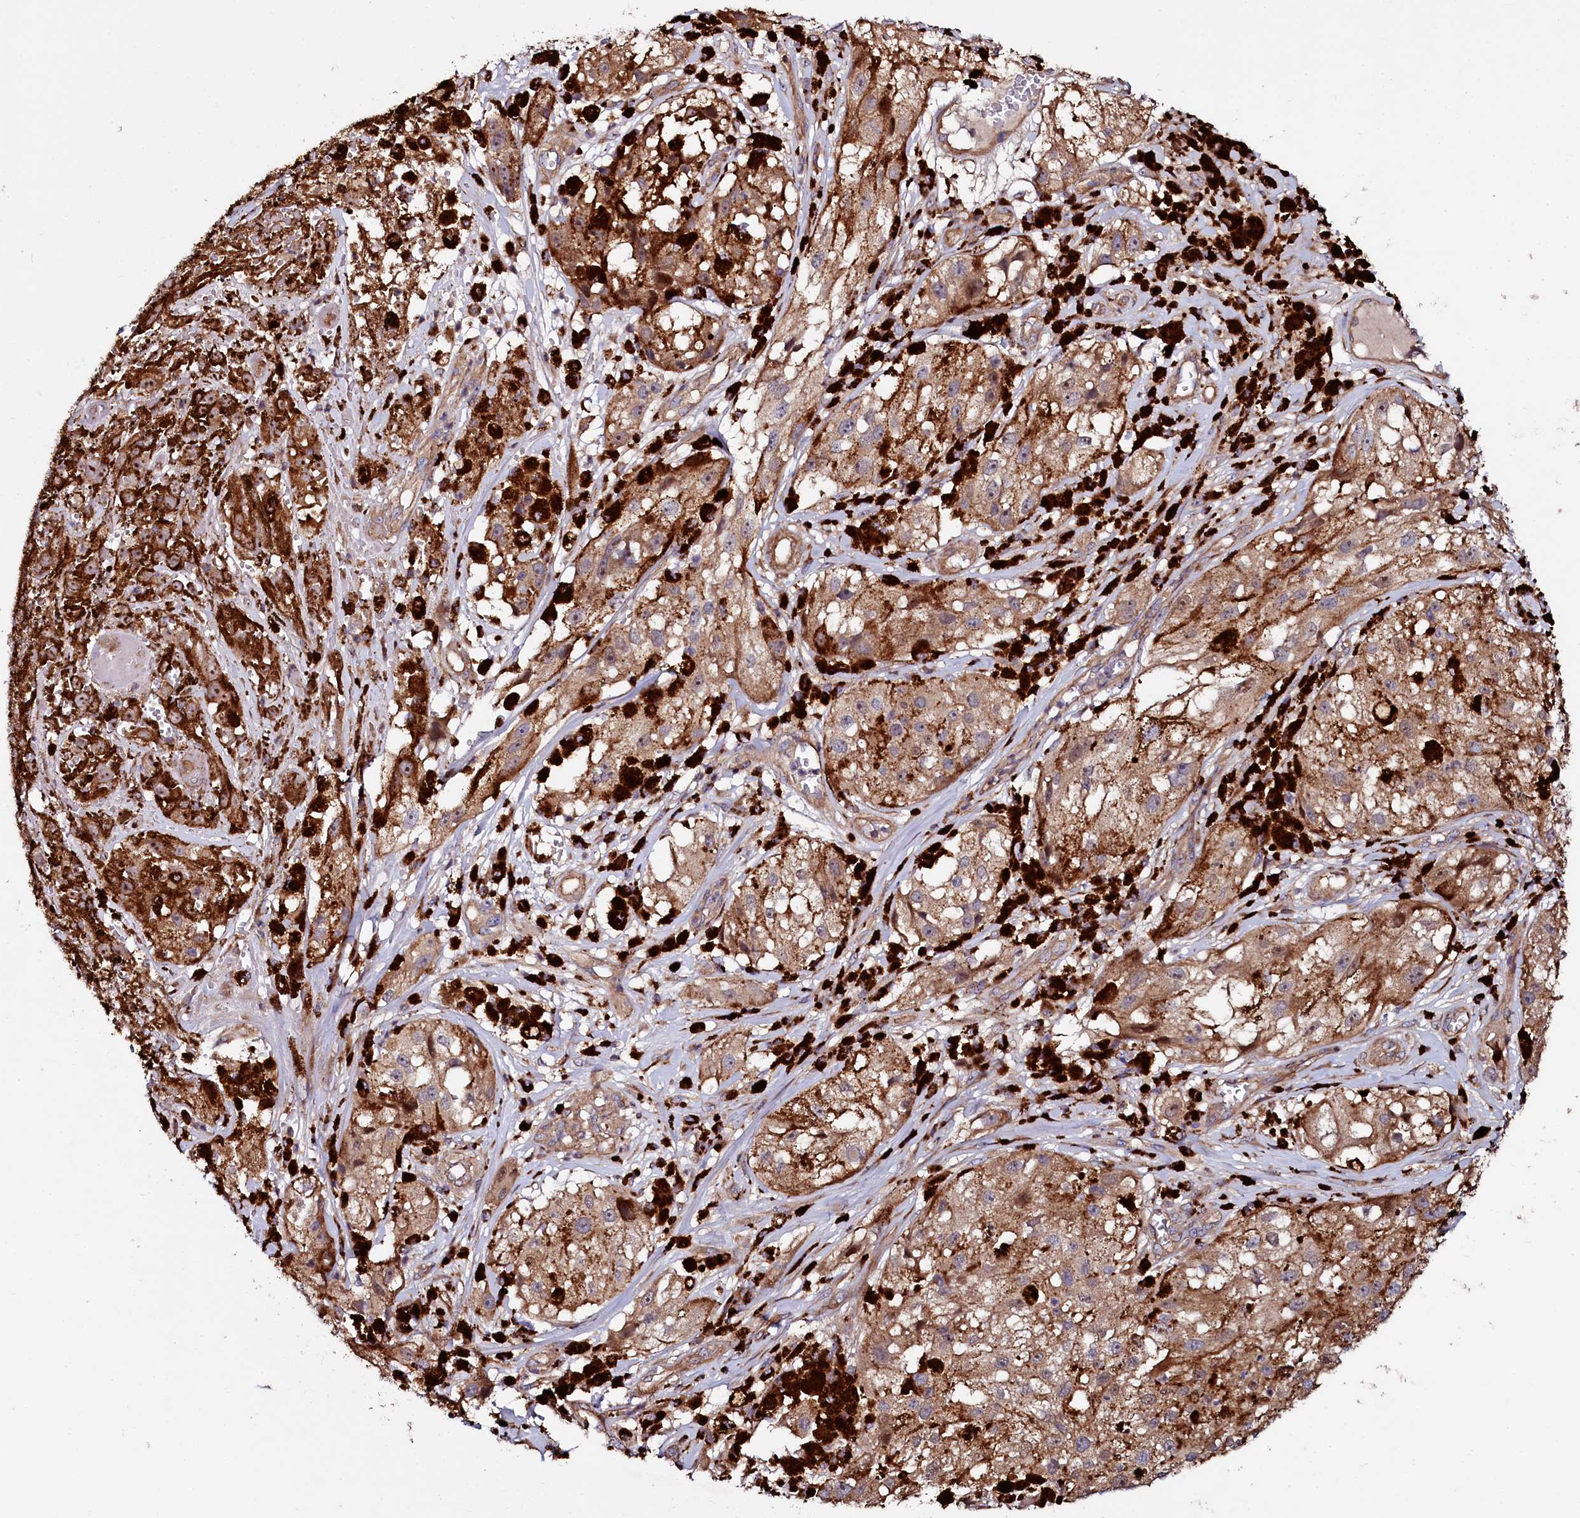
{"staining": {"intensity": "strong", "quantity": ">75%", "location": "cytoplasmic/membranous"}, "tissue": "melanoma", "cell_type": "Tumor cells", "image_type": "cancer", "snomed": [{"axis": "morphology", "description": "Malignant melanoma, NOS"}, {"axis": "topography", "description": "Skin"}], "caption": "Protein expression analysis of malignant melanoma reveals strong cytoplasmic/membranous expression in approximately >75% of tumor cells.", "gene": "USPL1", "patient": {"sex": "male", "age": 88}}